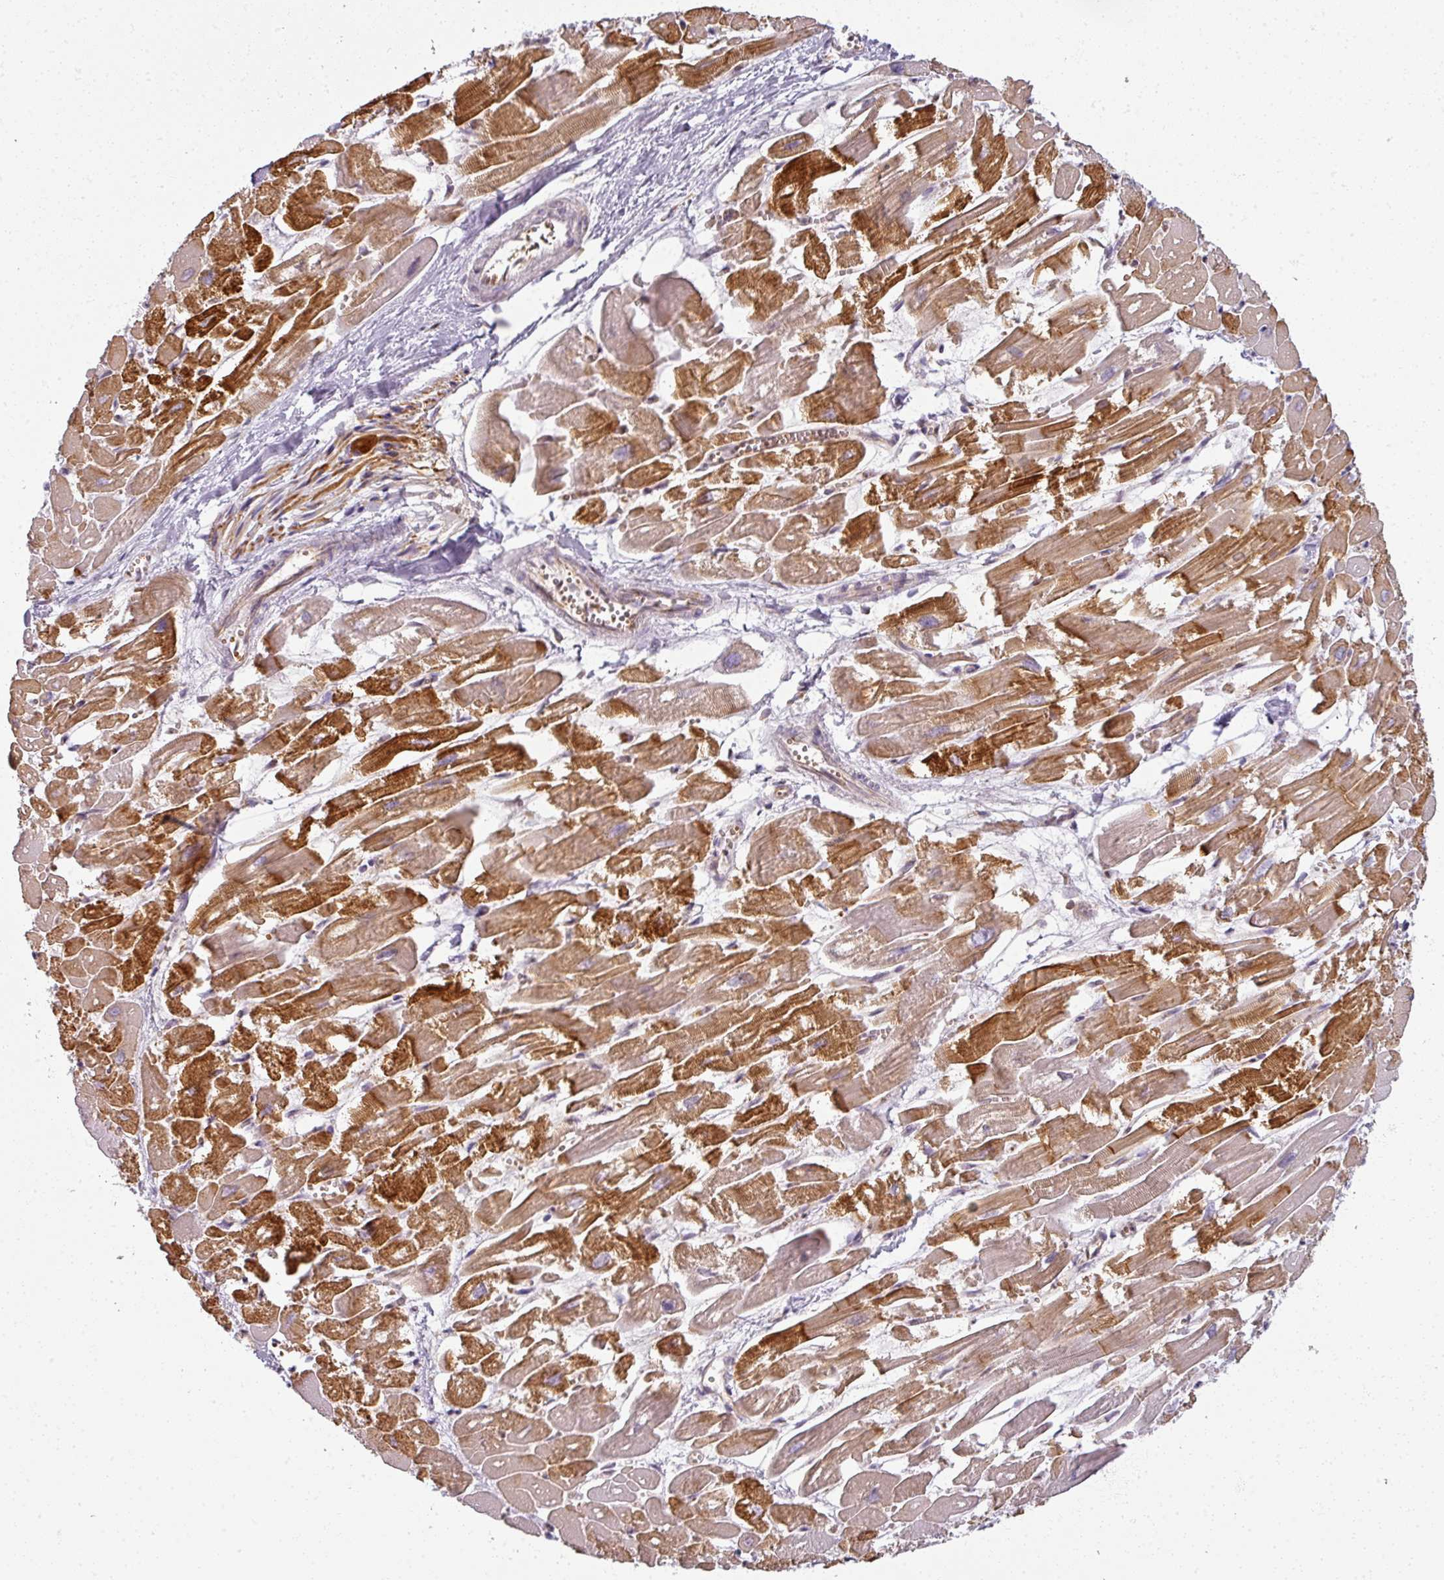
{"staining": {"intensity": "strong", "quantity": "25%-75%", "location": "cytoplasmic/membranous"}, "tissue": "heart muscle", "cell_type": "Cardiomyocytes", "image_type": "normal", "snomed": [{"axis": "morphology", "description": "Normal tissue, NOS"}, {"axis": "topography", "description": "Heart"}], "caption": "Heart muscle stained with DAB immunohistochemistry reveals high levels of strong cytoplasmic/membranous staining in about 25%-75% of cardiomyocytes.", "gene": "AGPAT4", "patient": {"sex": "male", "age": 54}}